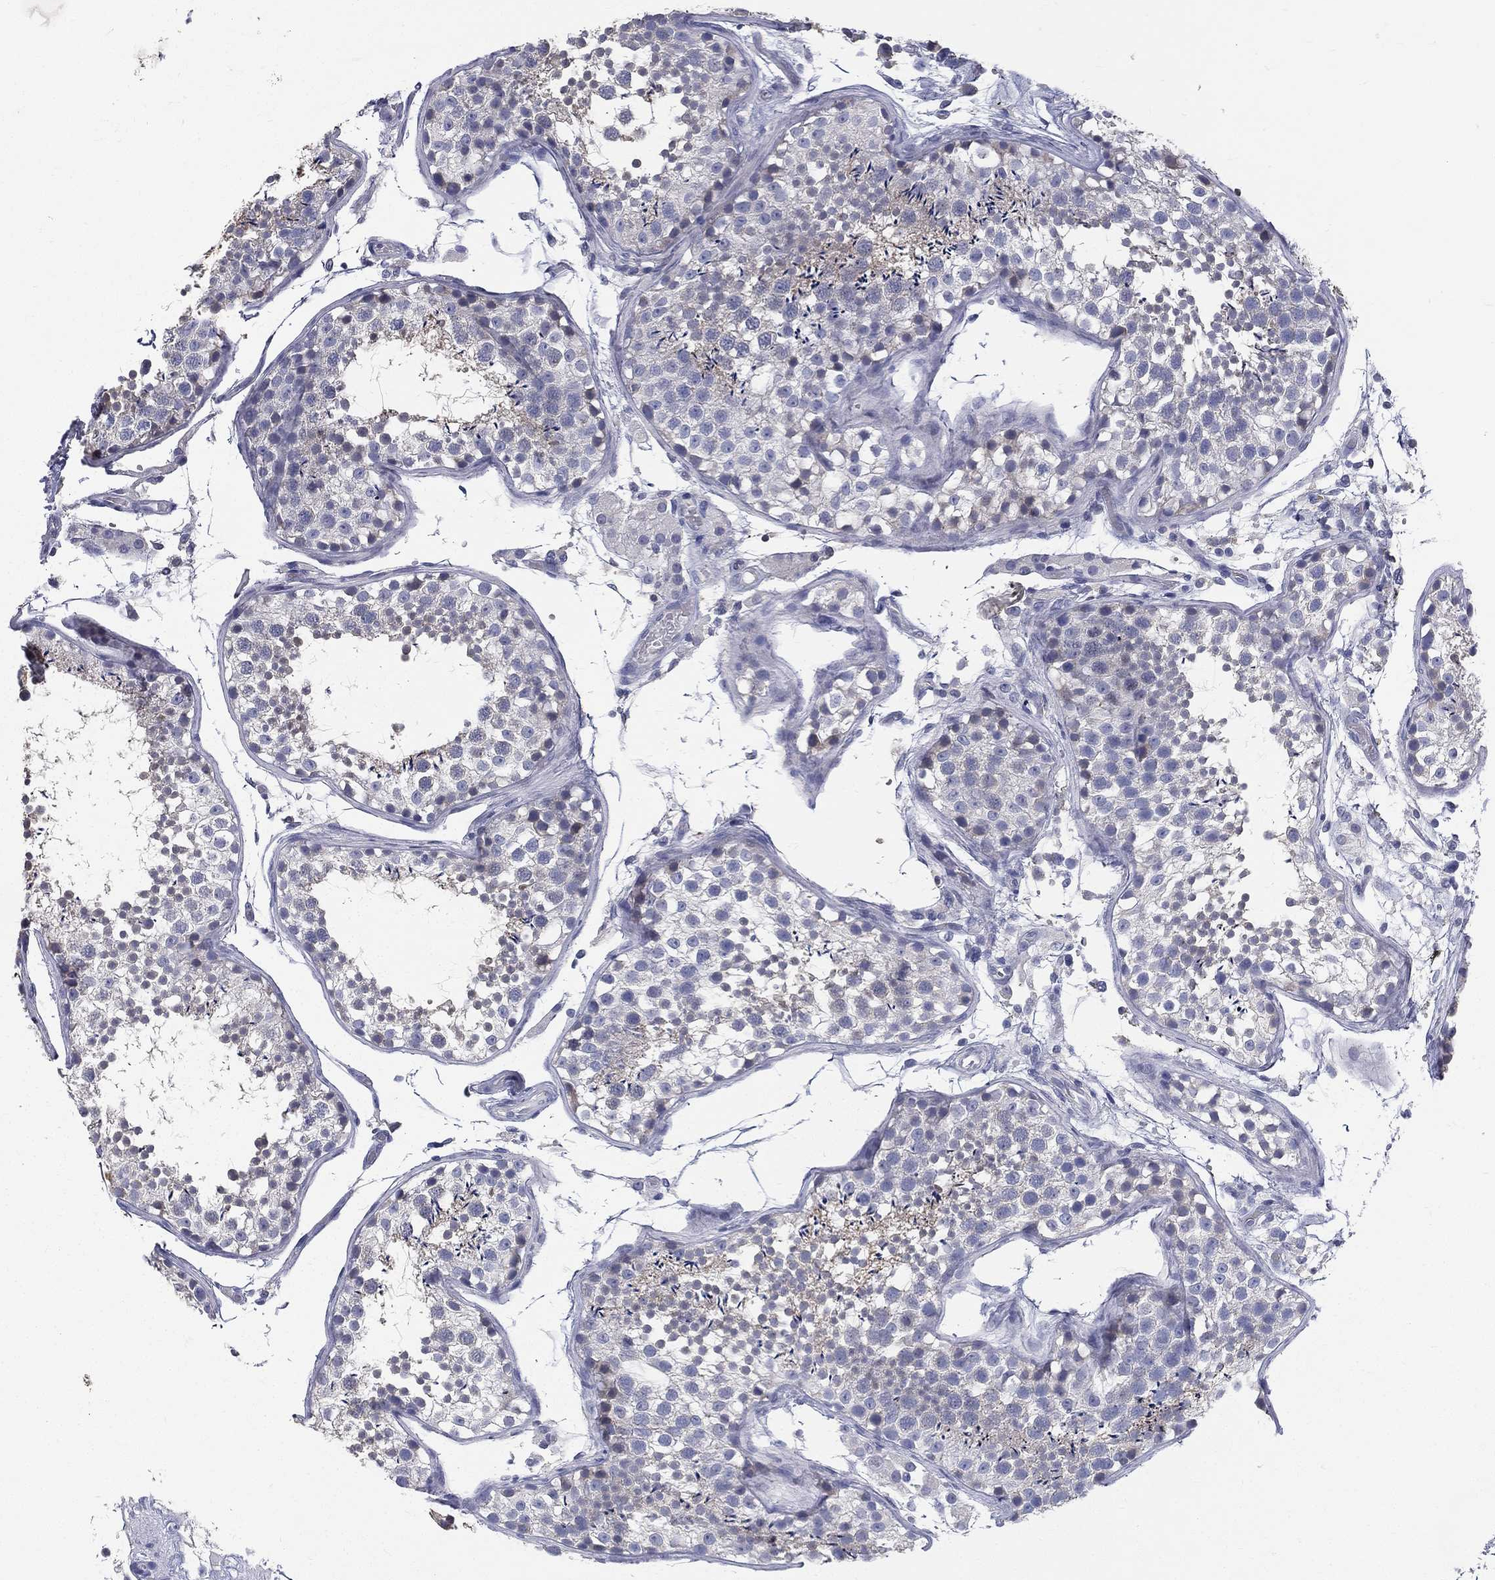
{"staining": {"intensity": "weak", "quantity": "<25%", "location": "cytoplasmic/membranous"}, "tissue": "testis", "cell_type": "Cells in seminiferous ducts", "image_type": "normal", "snomed": [{"axis": "morphology", "description": "Normal tissue, NOS"}, {"axis": "topography", "description": "Testis"}], "caption": "The immunohistochemistry (IHC) photomicrograph has no significant expression in cells in seminiferous ducts of testis.", "gene": "ETNPPL", "patient": {"sex": "male", "age": 29}}